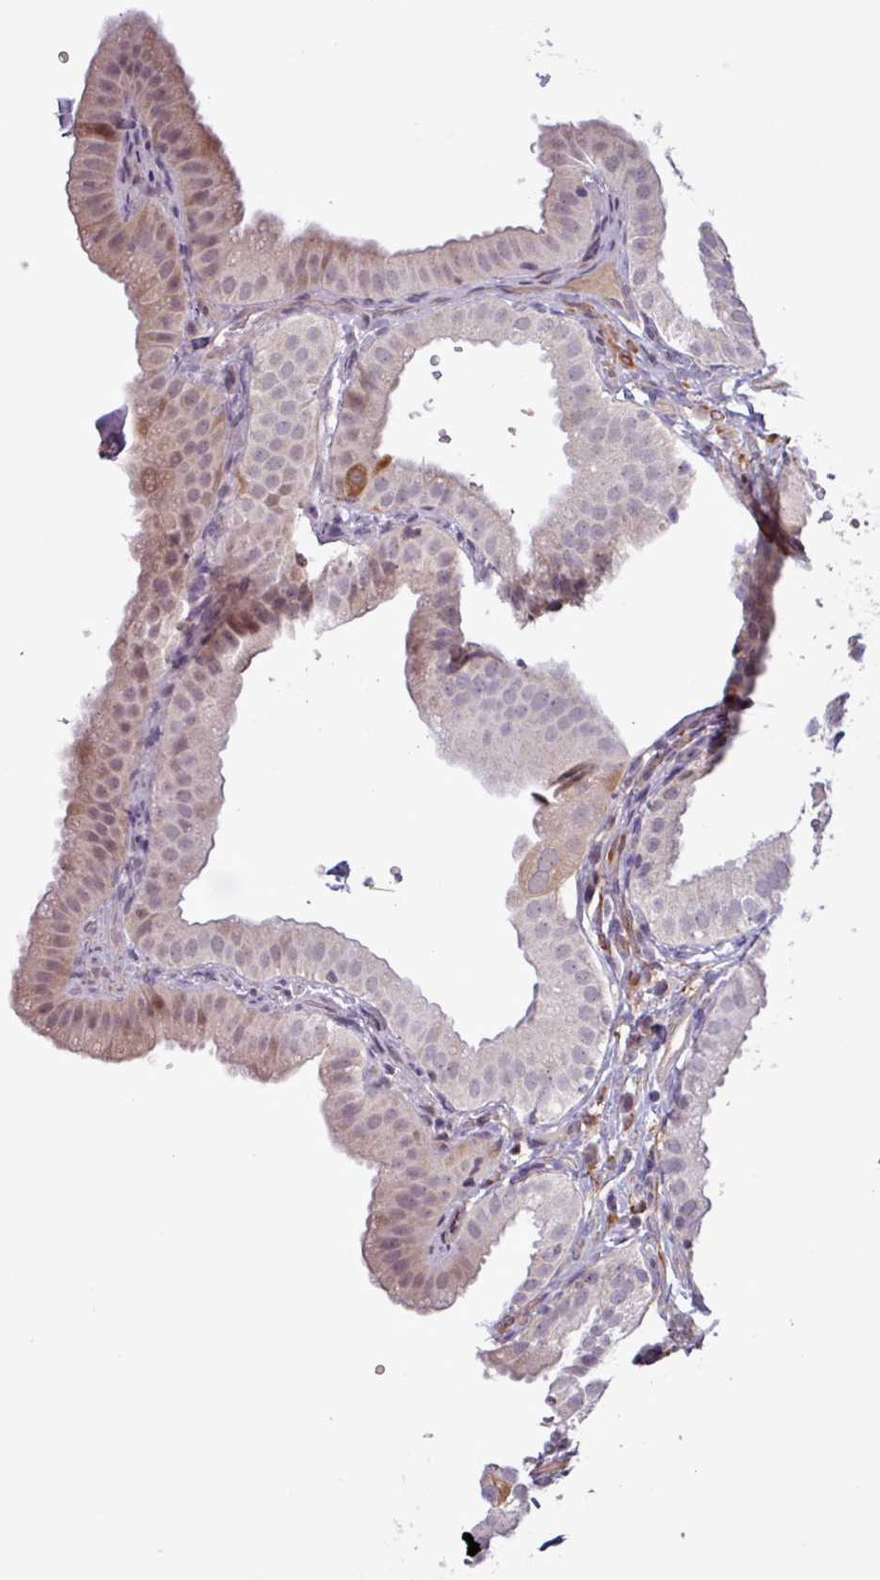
{"staining": {"intensity": "moderate", "quantity": "25%-75%", "location": "cytoplasmic/membranous,nuclear"}, "tissue": "gallbladder", "cell_type": "Glandular cells", "image_type": "normal", "snomed": [{"axis": "morphology", "description": "Normal tissue, NOS"}, {"axis": "topography", "description": "Gallbladder"}], "caption": "Gallbladder stained with IHC shows moderate cytoplasmic/membranous,nuclear staining in about 25%-75% of glandular cells.", "gene": "PCED1A", "patient": {"sex": "female", "age": 61}}